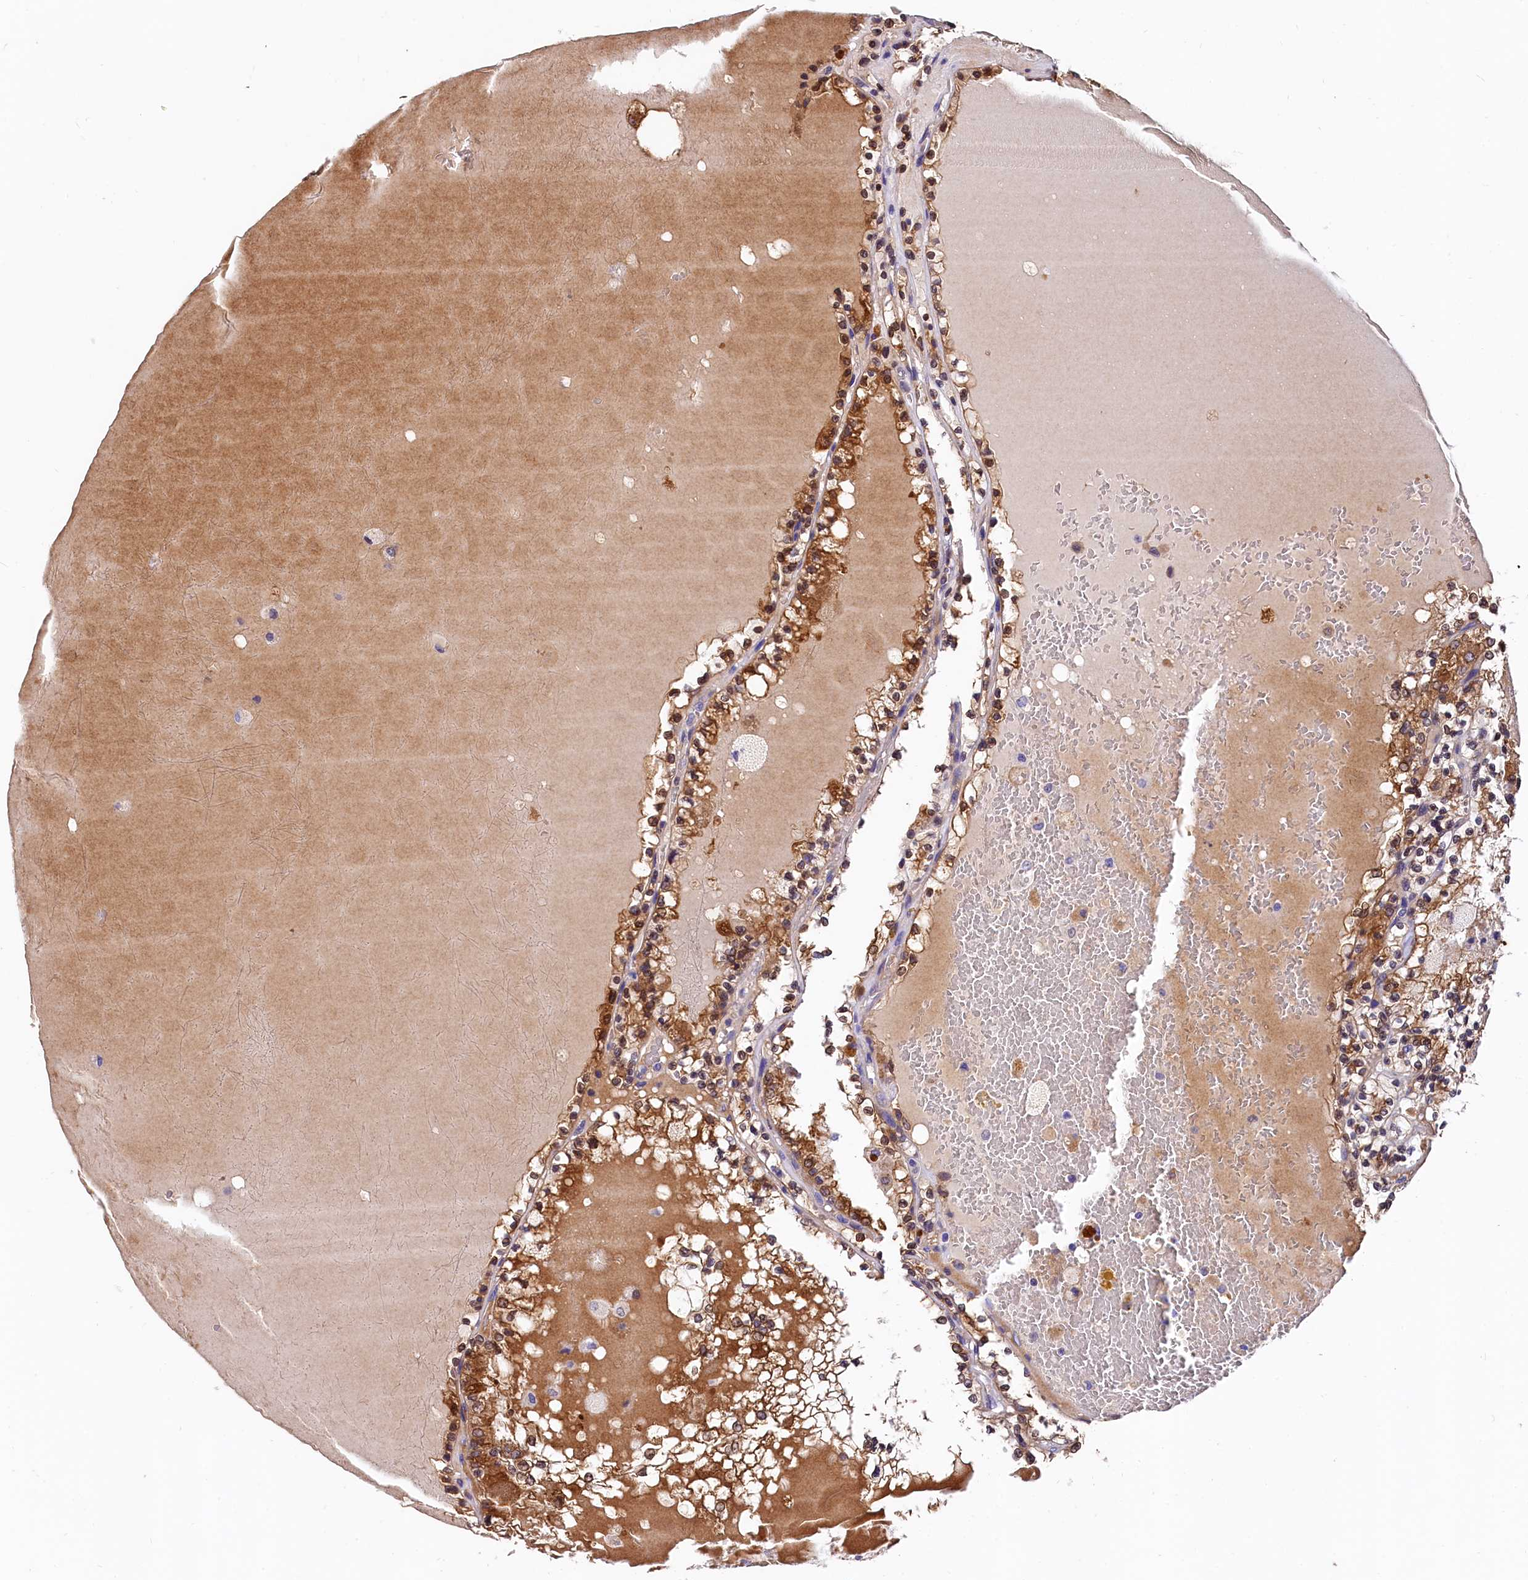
{"staining": {"intensity": "moderate", "quantity": ">75%", "location": "cytoplasmic/membranous,nuclear"}, "tissue": "renal cancer", "cell_type": "Tumor cells", "image_type": "cancer", "snomed": [{"axis": "morphology", "description": "Adenocarcinoma, NOS"}, {"axis": "topography", "description": "Kidney"}], "caption": "Renal cancer (adenocarcinoma) stained with a protein marker reveals moderate staining in tumor cells.", "gene": "EPS8L2", "patient": {"sex": "female", "age": 56}}